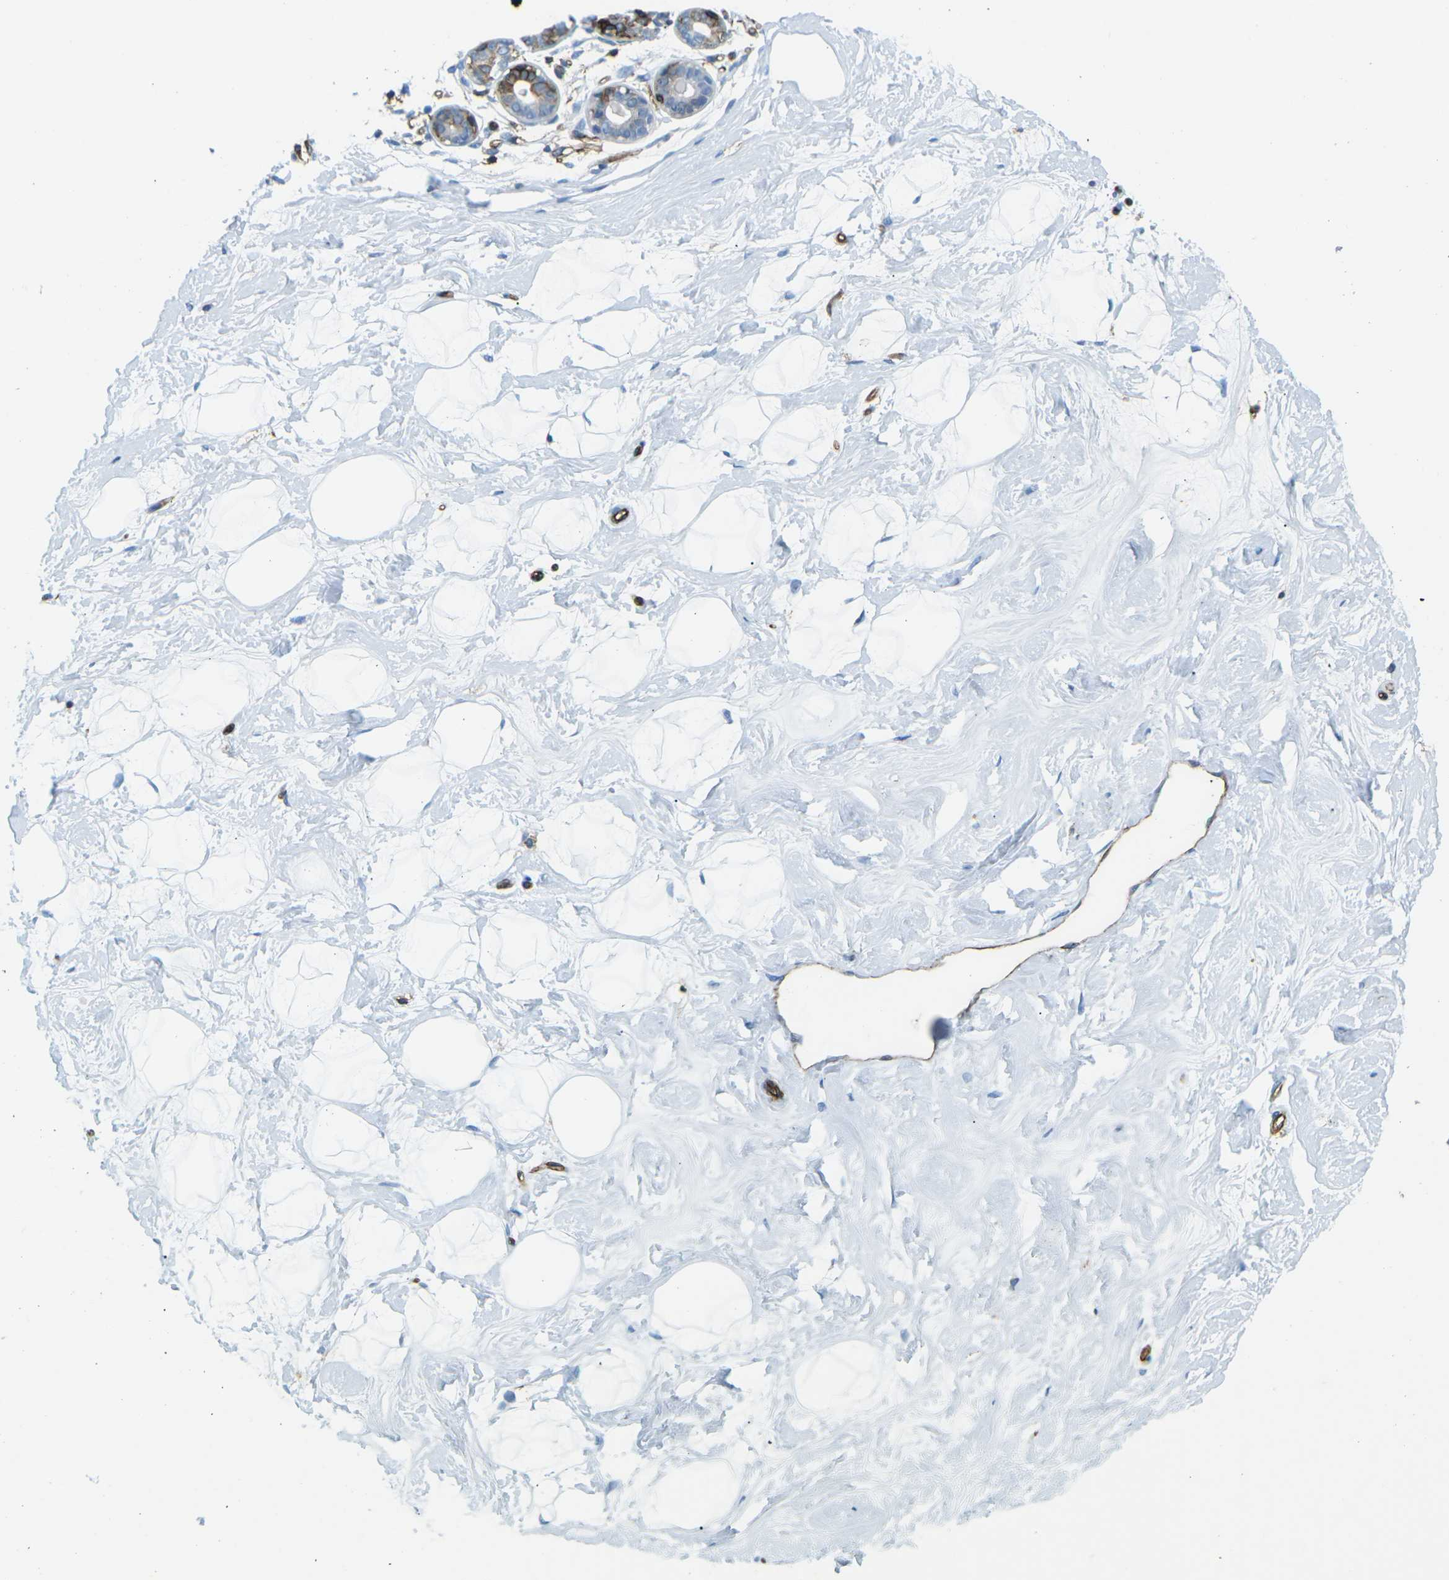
{"staining": {"intensity": "negative", "quantity": "none", "location": "none"}, "tissue": "breast", "cell_type": "Adipocytes", "image_type": "normal", "snomed": [{"axis": "morphology", "description": "Normal tissue, NOS"}, {"axis": "topography", "description": "Breast"}], "caption": "A histopathology image of human breast is negative for staining in adipocytes. The staining was performed using DAB to visualize the protein expression in brown, while the nuclei were stained in blue with hematoxylin (Magnification: 20x).", "gene": "HLA", "patient": {"sex": "female", "age": 23}}